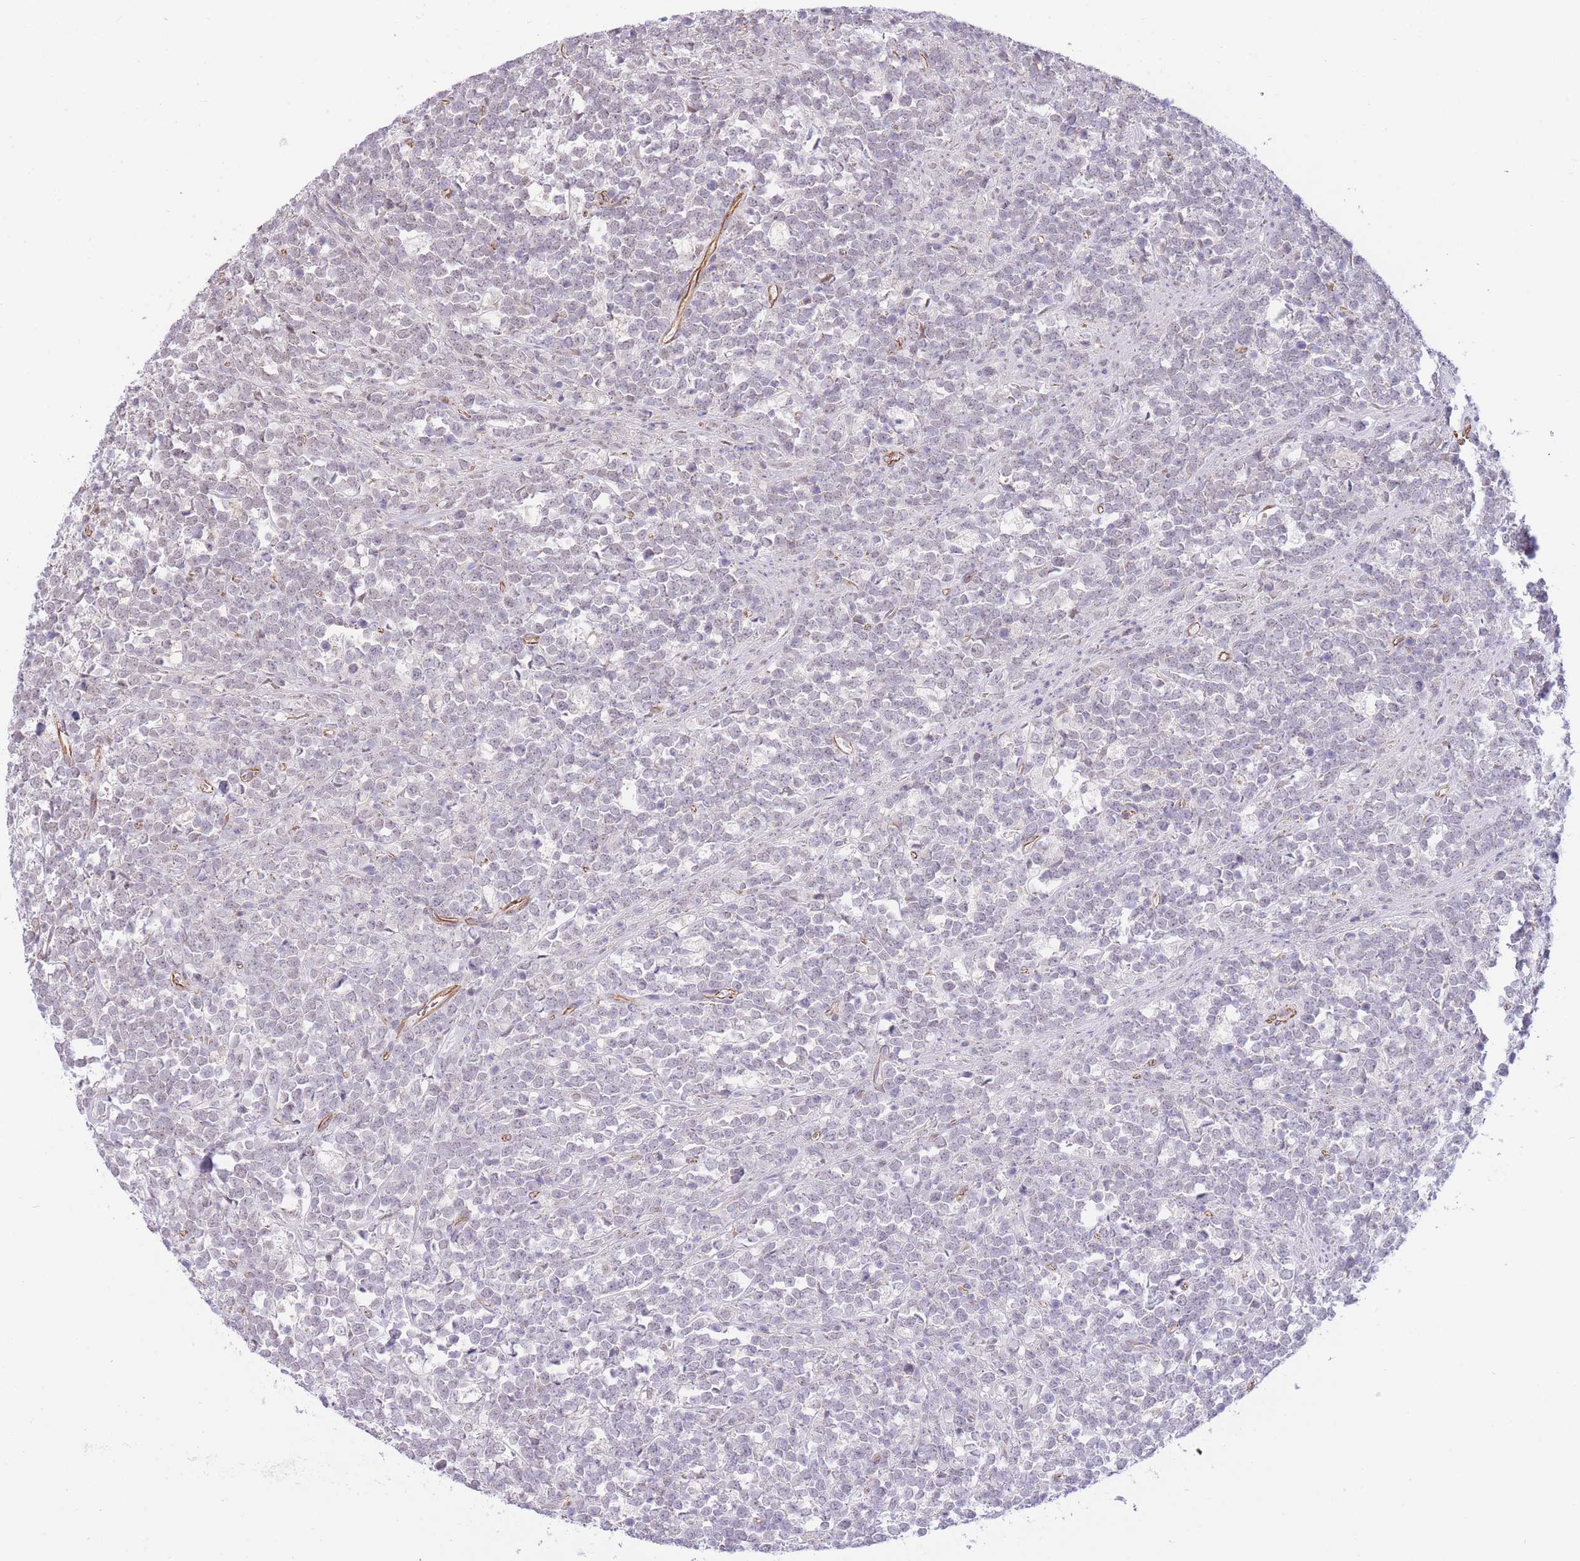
{"staining": {"intensity": "negative", "quantity": "none", "location": "none"}, "tissue": "lymphoma", "cell_type": "Tumor cells", "image_type": "cancer", "snomed": [{"axis": "morphology", "description": "Malignant lymphoma, non-Hodgkin's type, High grade"}, {"axis": "topography", "description": "Small intestine"}, {"axis": "topography", "description": "Colon"}], "caption": "The immunohistochemistry (IHC) histopathology image has no significant expression in tumor cells of high-grade malignant lymphoma, non-Hodgkin's type tissue. (Stains: DAB (3,3'-diaminobenzidine) immunohistochemistry (IHC) with hematoxylin counter stain, Microscopy: brightfield microscopy at high magnification).", "gene": "PSG8", "patient": {"sex": "male", "age": 8}}